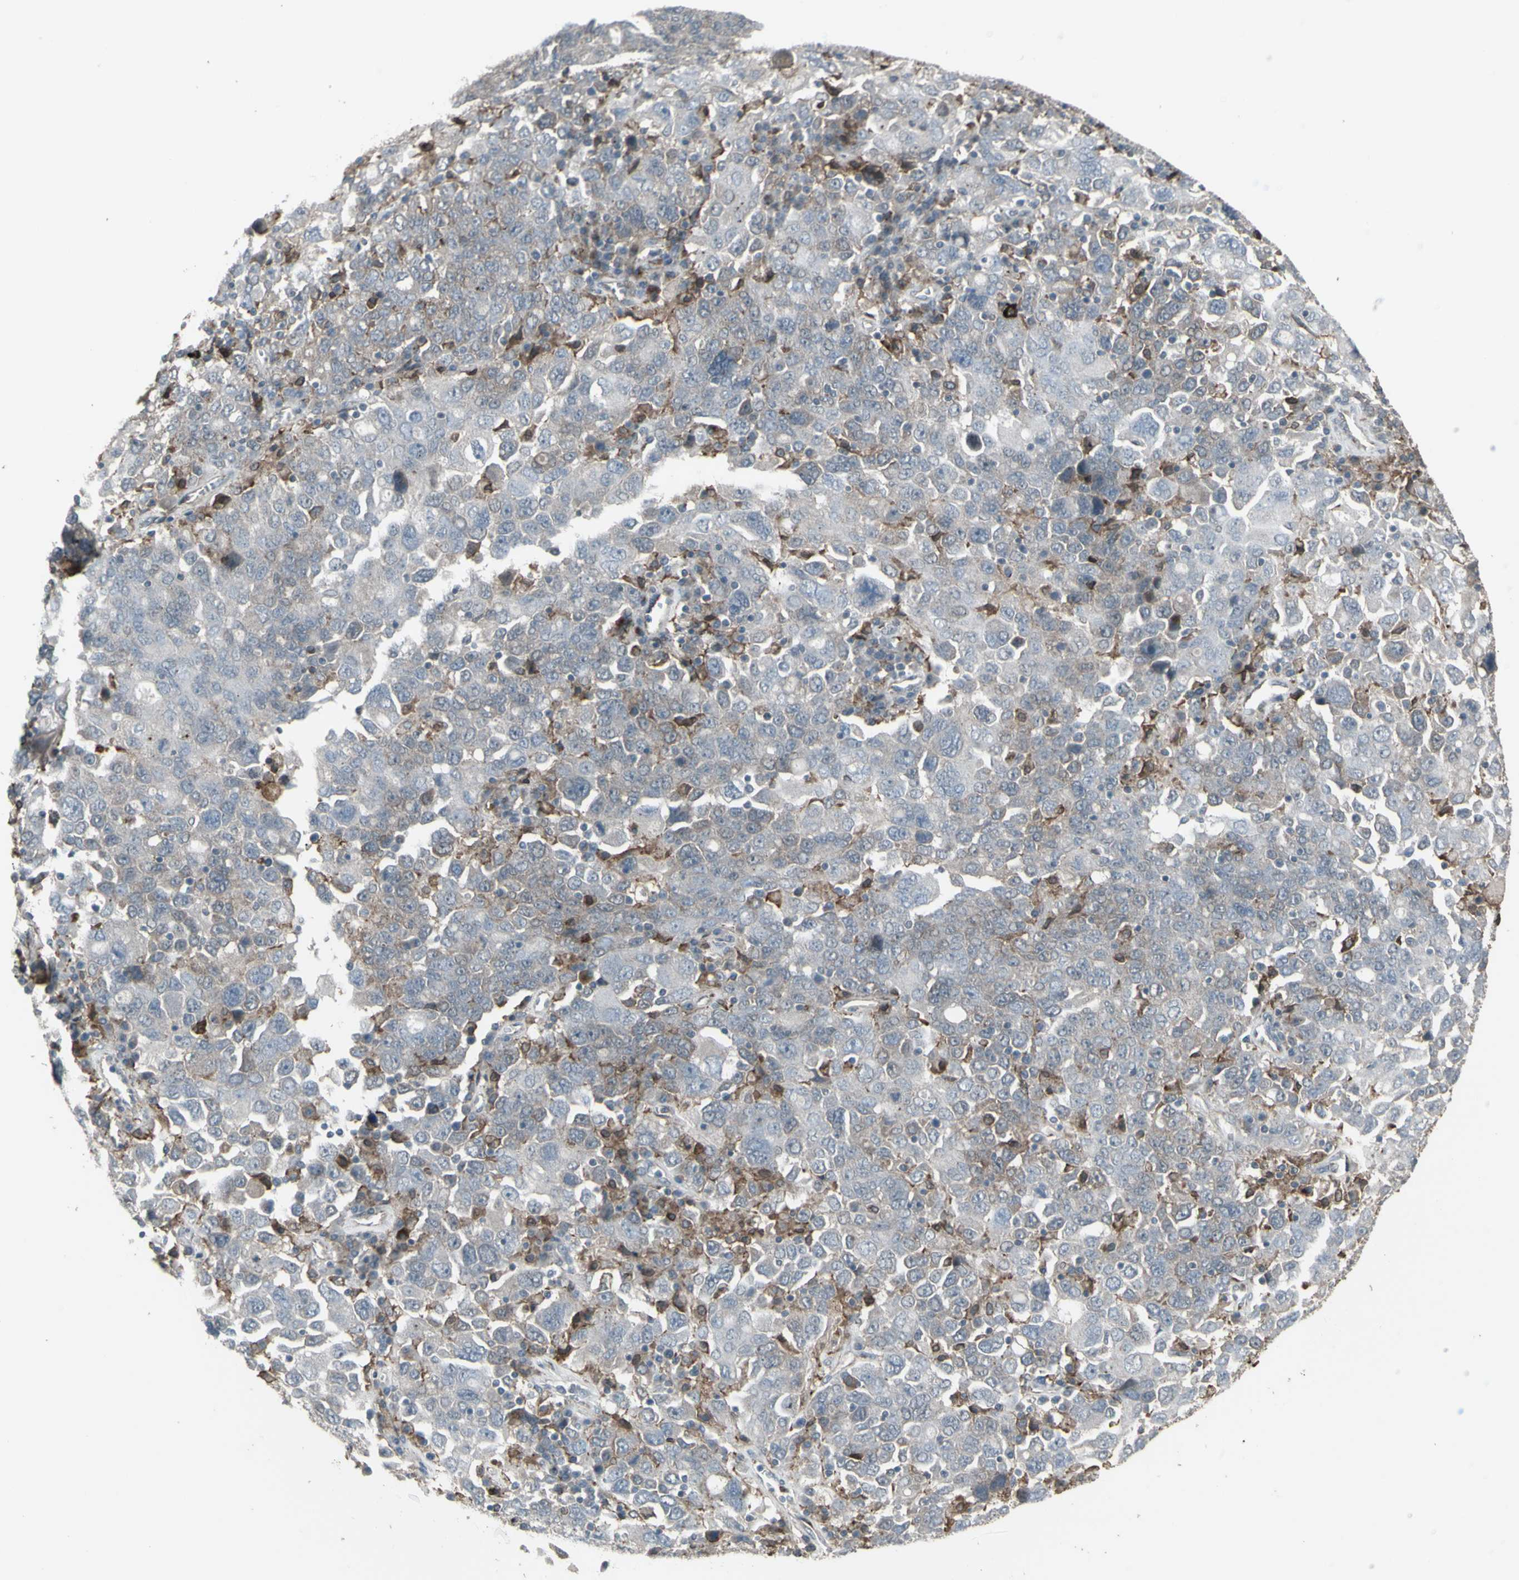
{"staining": {"intensity": "weak", "quantity": ">75%", "location": "cytoplasmic/membranous"}, "tissue": "ovarian cancer", "cell_type": "Tumor cells", "image_type": "cancer", "snomed": [{"axis": "morphology", "description": "Carcinoma, endometroid"}, {"axis": "topography", "description": "Ovary"}], "caption": "This is an image of immunohistochemistry staining of endometroid carcinoma (ovarian), which shows weak expression in the cytoplasmic/membranous of tumor cells.", "gene": "SMO", "patient": {"sex": "female", "age": 62}}